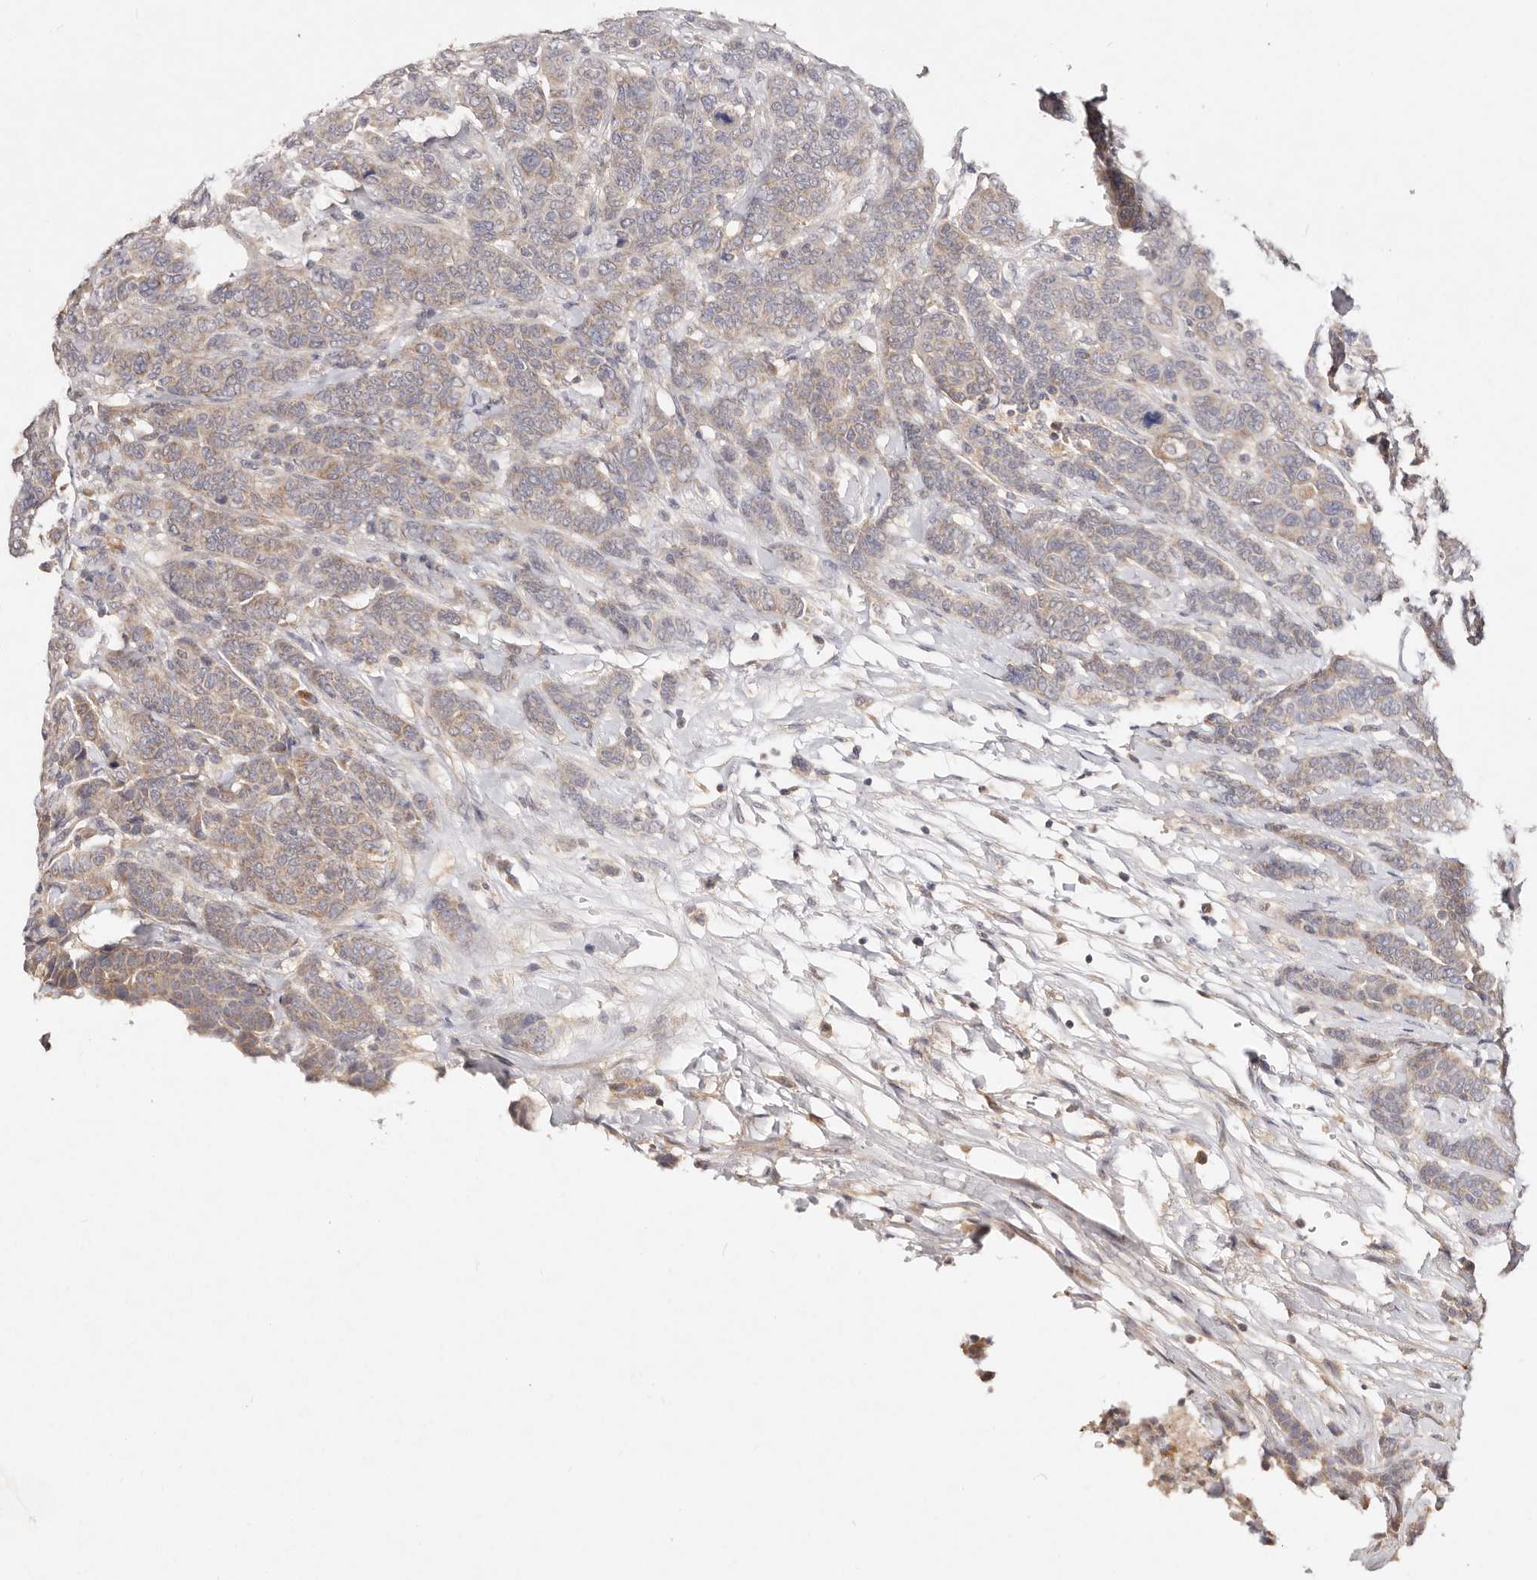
{"staining": {"intensity": "weak", "quantity": "25%-75%", "location": "cytoplasmic/membranous"}, "tissue": "breast cancer", "cell_type": "Tumor cells", "image_type": "cancer", "snomed": [{"axis": "morphology", "description": "Duct carcinoma"}, {"axis": "topography", "description": "Breast"}], "caption": "A micrograph of human breast cancer stained for a protein exhibits weak cytoplasmic/membranous brown staining in tumor cells.", "gene": "VIPAS39", "patient": {"sex": "female", "age": 37}}